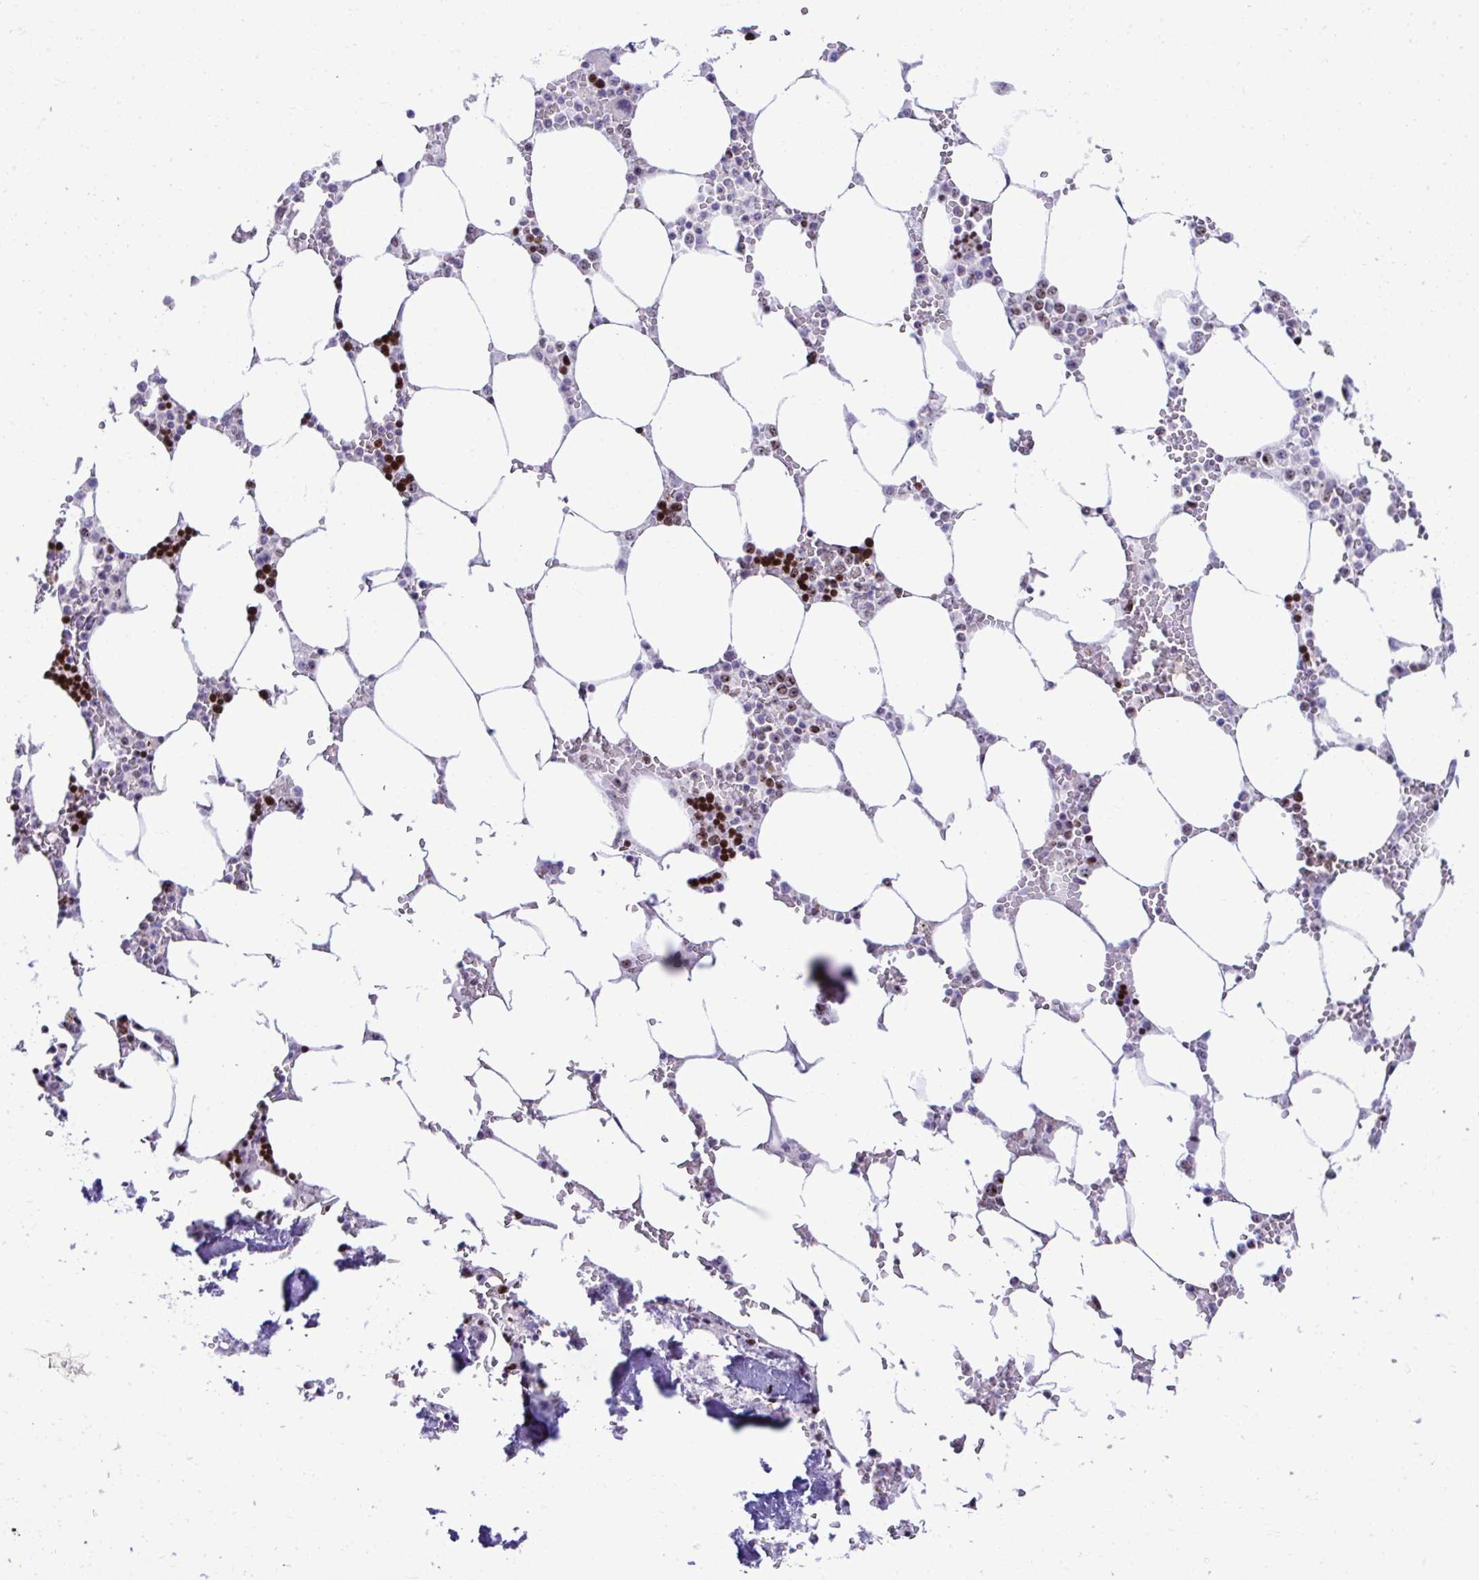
{"staining": {"intensity": "strong", "quantity": "25%-75%", "location": "nuclear"}, "tissue": "bone marrow", "cell_type": "Hematopoietic cells", "image_type": "normal", "snomed": [{"axis": "morphology", "description": "Normal tissue, NOS"}, {"axis": "topography", "description": "Bone marrow"}], "caption": "High-magnification brightfield microscopy of normal bone marrow stained with DAB (brown) and counterstained with hematoxylin (blue). hematopoietic cells exhibit strong nuclear positivity is appreciated in about25%-75% of cells. Ihc stains the protein in brown and the nuclei are stained blue.", "gene": "CEP72", "patient": {"sex": "male", "age": 64}}